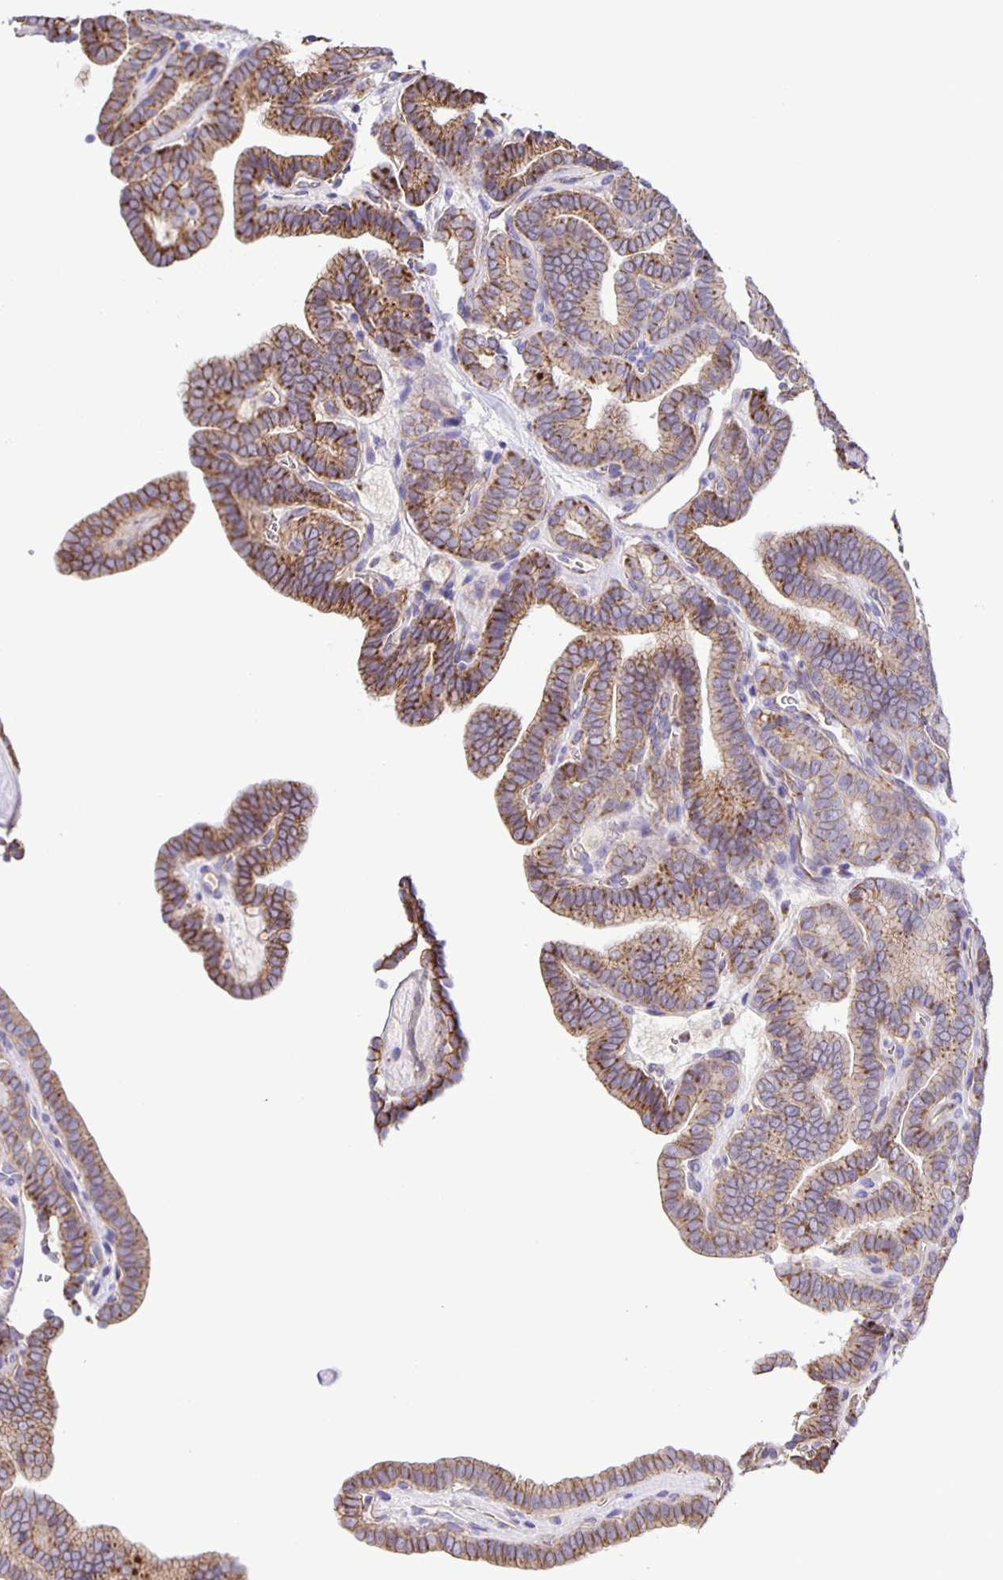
{"staining": {"intensity": "moderate", "quantity": "25%-75%", "location": "cytoplasmic/membranous"}, "tissue": "thyroid cancer", "cell_type": "Tumor cells", "image_type": "cancer", "snomed": [{"axis": "morphology", "description": "Papillary adenocarcinoma, NOS"}, {"axis": "topography", "description": "Thyroid gland"}], "caption": "Brown immunohistochemical staining in thyroid papillary adenocarcinoma demonstrates moderate cytoplasmic/membranous positivity in about 25%-75% of tumor cells.", "gene": "JMJD4", "patient": {"sex": "female", "age": 21}}